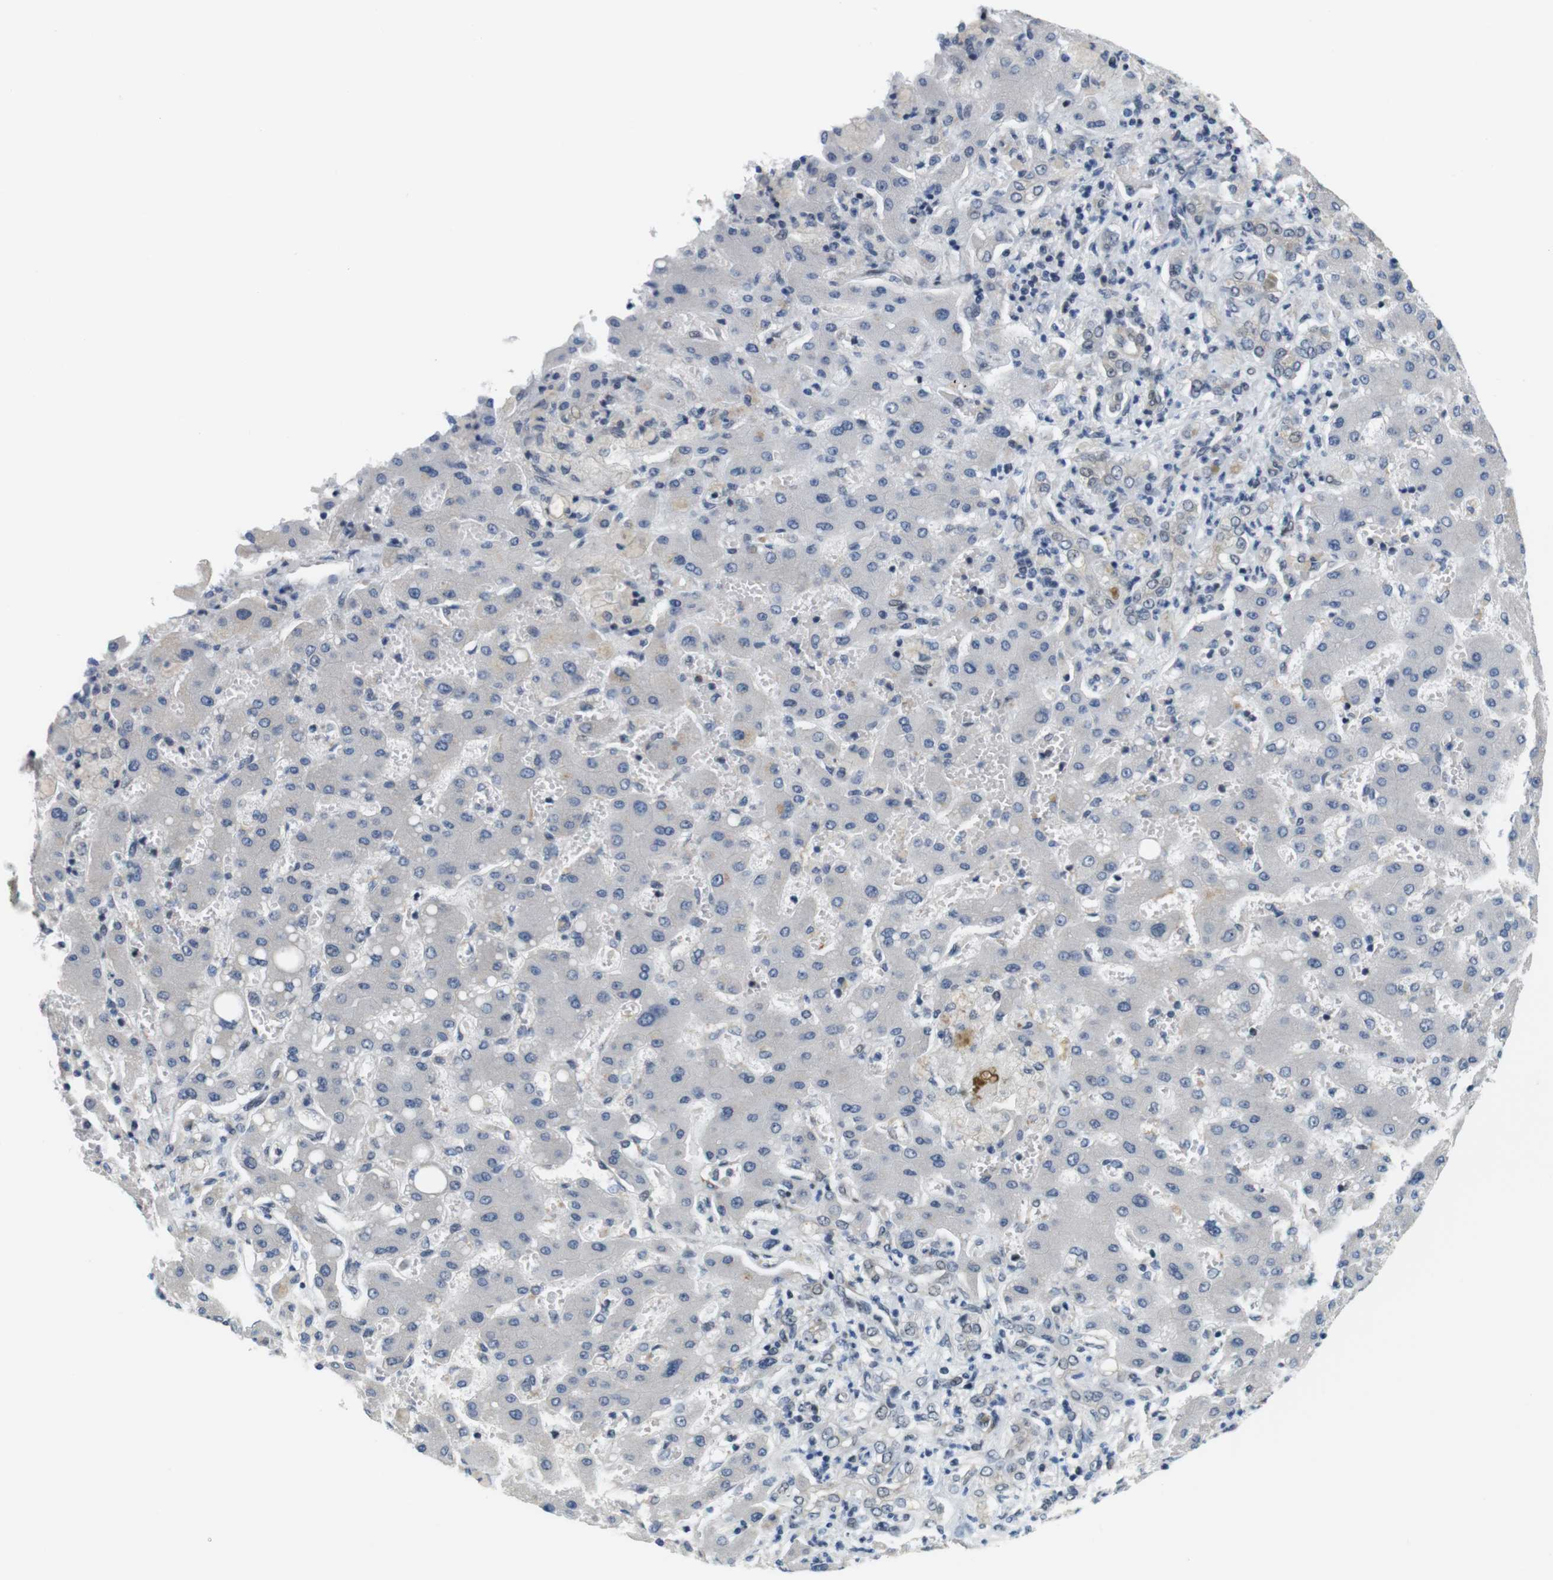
{"staining": {"intensity": "negative", "quantity": "none", "location": "none"}, "tissue": "liver cancer", "cell_type": "Tumor cells", "image_type": "cancer", "snomed": [{"axis": "morphology", "description": "Cholangiocarcinoma"}, {"axis": "topography", "description": "Liver"}], "caption": "High magnification brightfield microscopy of cholangiocarcinoma (liver) stained with DAB (brown) and counterstained with hematoxylin (blue): tumor cells show no significant positivity.", "gene": "SMCO2", "patient": {"sex": "male", "age": 50}}